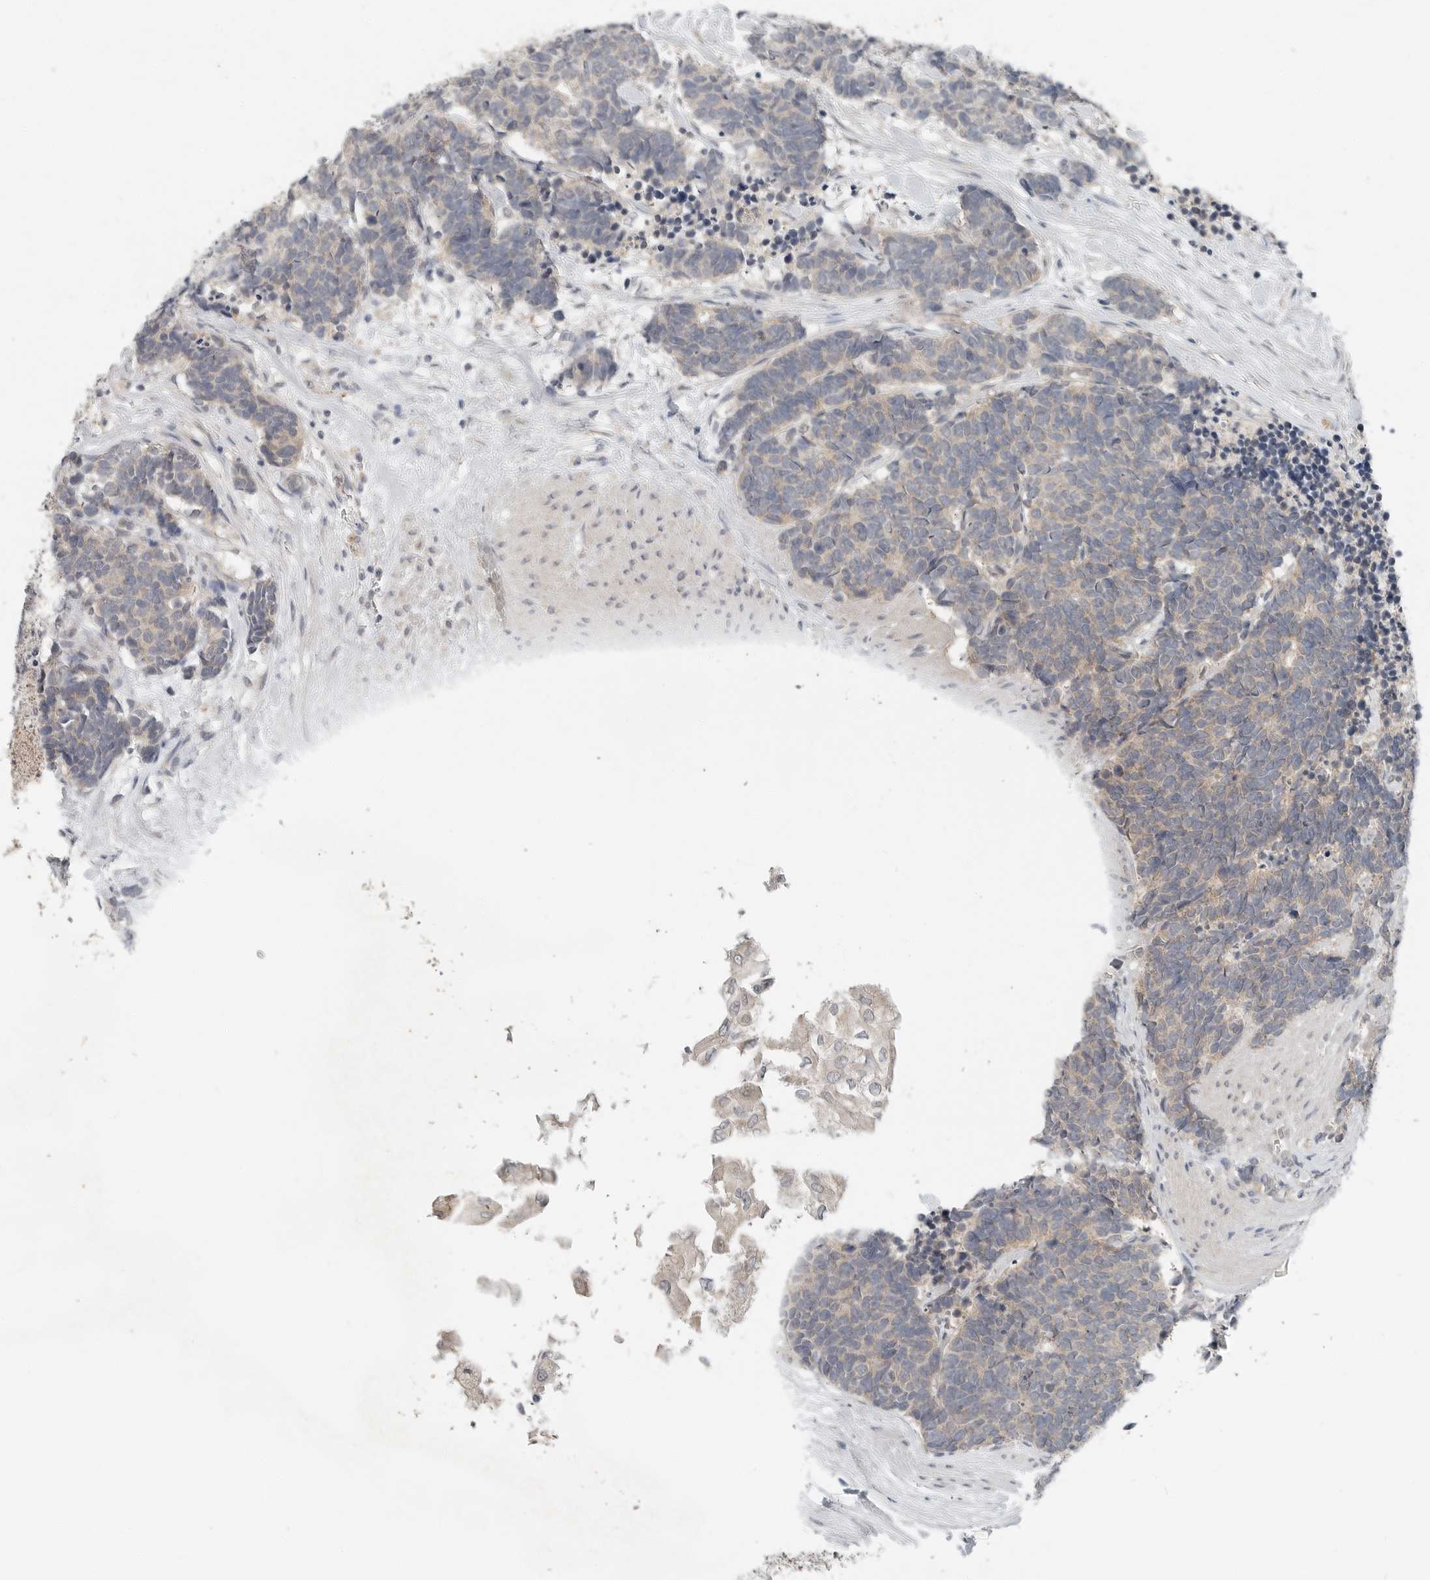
{"staining": {"intensity": "weak", "quantity": ">75%", "location": "cytoplasmic/membranous"}, "tissue": "carcinoid", "cell_type": "Tumor cells", "image_type": "cancer", "snomed": [{"axis": "morphology", "description": "Carcinoma, NOS"}, {"axis": "morphology", "description": "Carcinoid, malignant, NOS"}, {"axis": "topography", "description": "Urinary bladder"}], "caption": "A brown stain shows weak cytoplasmic/membranous positivity of a protein in carcinoid tumor cells. Immunohistochemistry (ihc) stains the protein in brown and the nuclei are stained blue.", "gene": "FCRLB", "patient": {"sex": "male", "age": 57}}